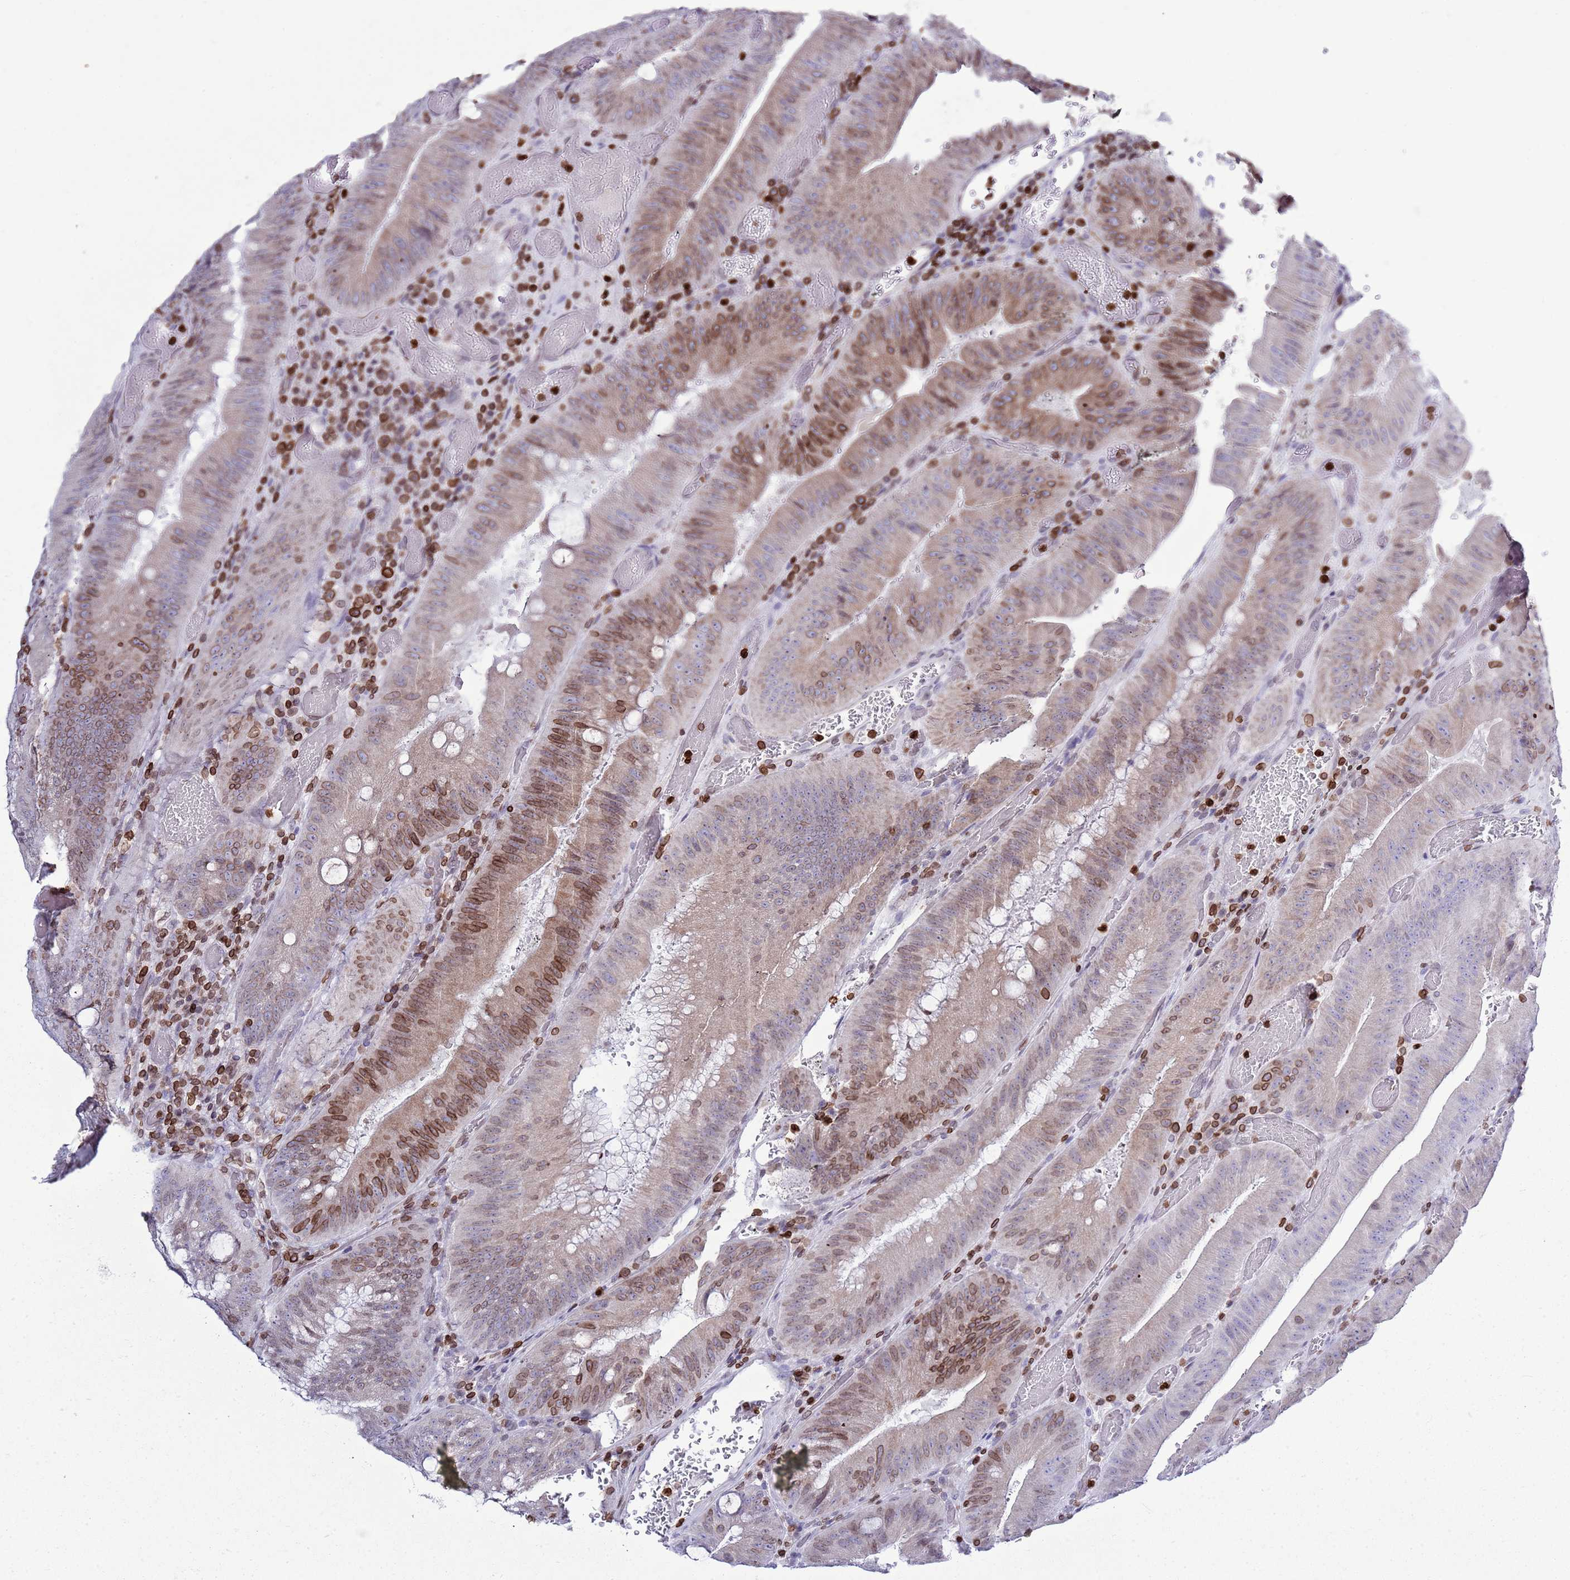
{"staining": {"intensity": "moderate", "quantity": "<25%", "location": "cytoplasmic/membranous,nuclear"}, "tissue": "colorectal cancer", "cell_type": "Tumor cells", "image_type": "cancer", "snomed": [{"axis": "morphology", "description": "Adenocarcinoma, NOS"}, {"axis": "topography", "description": "Colon"}], "caption": "Protein expression analysis of colorectal cancer reveals moderate cytoplasmic/membranous and nuclear staining in approximately <25% of tumor cells.", "gene": "LBR", "patient": {"sex": "female", "age": 43}}